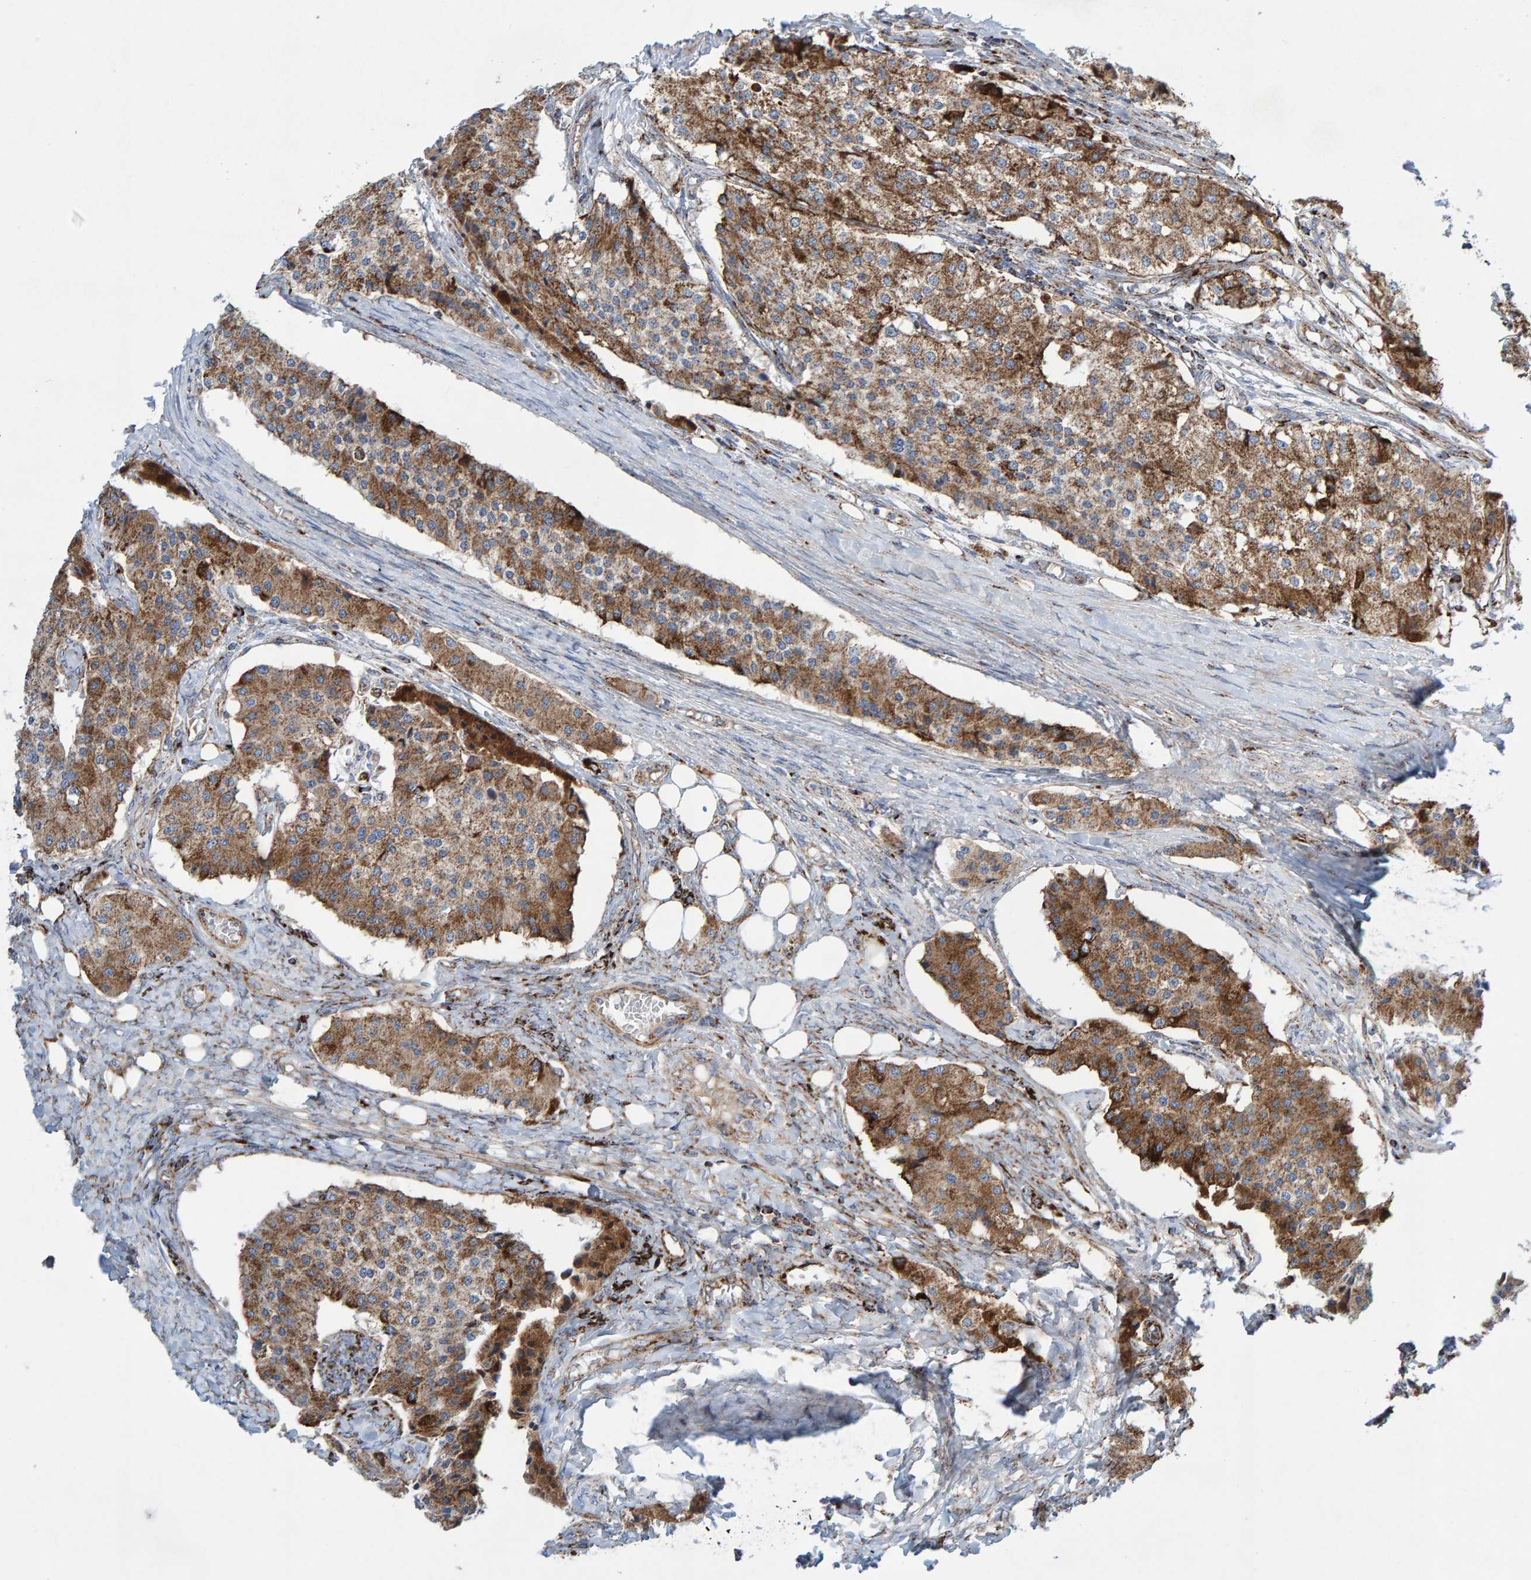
{"staining": {"intensity": "moderate", "quantity": ">75%", "location": "cytoplasmic/membranous"}, "tissue": "carcinoid", "cell_type": "Tumor cells", "image_type": "cancer", "snomed": [{"axis": "morphology", "description": "Carcinoid, malignant, NOS"}, {"axis": "topography", "description": "Colon"}], "caption": "Tumor cells exhibit moderate cytoplasmic/membranous expression in about >75% of cells in malignant carcinoid.", "gene": "GGTA1", "patient": {"sex": "female", "age": 52}}